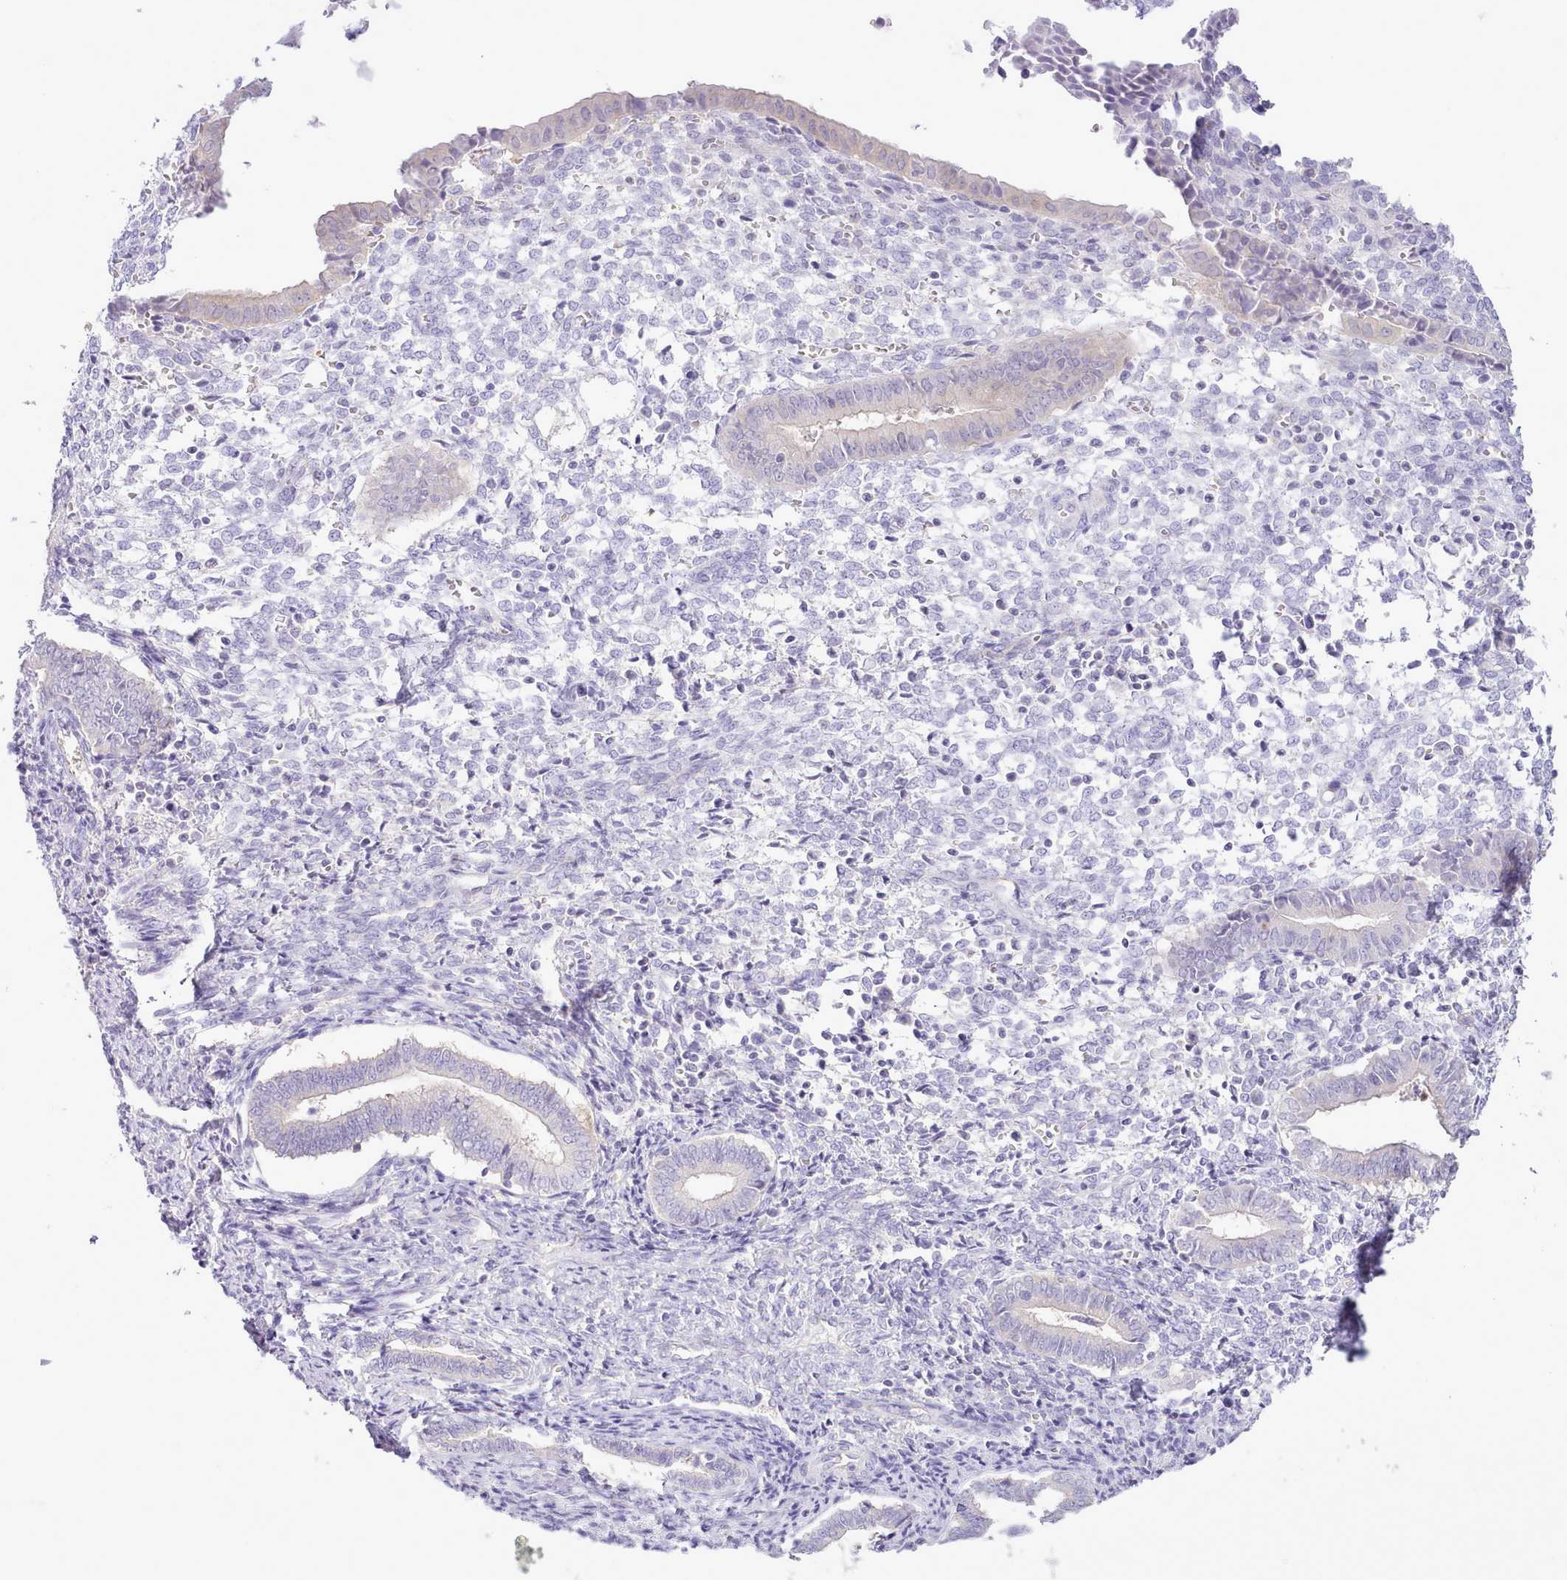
{"staining": {"intensity": "negative", "quantity": "none", "location": "none"}, "tissue": "endometrium", "cell_type": "Cells in endometrial stroma", "image_type": "normal", "snomed": [{"axis": "morphology", "description": "Normal tissue, NOS"}, {"axis": "topography", "description": "Other"}, {"axis": "topography", "description": "Endometrium"}], "caption": "Immunohistochemistry photomicrograph of unremarkable endometrium: endometrium stained with DAB (3,3'-diaminobenzidine) reveals no significant protein expression in cells in endometrial stroma.", "gene": "MDFI", "patient": {"sex": "female", "age": 44}}